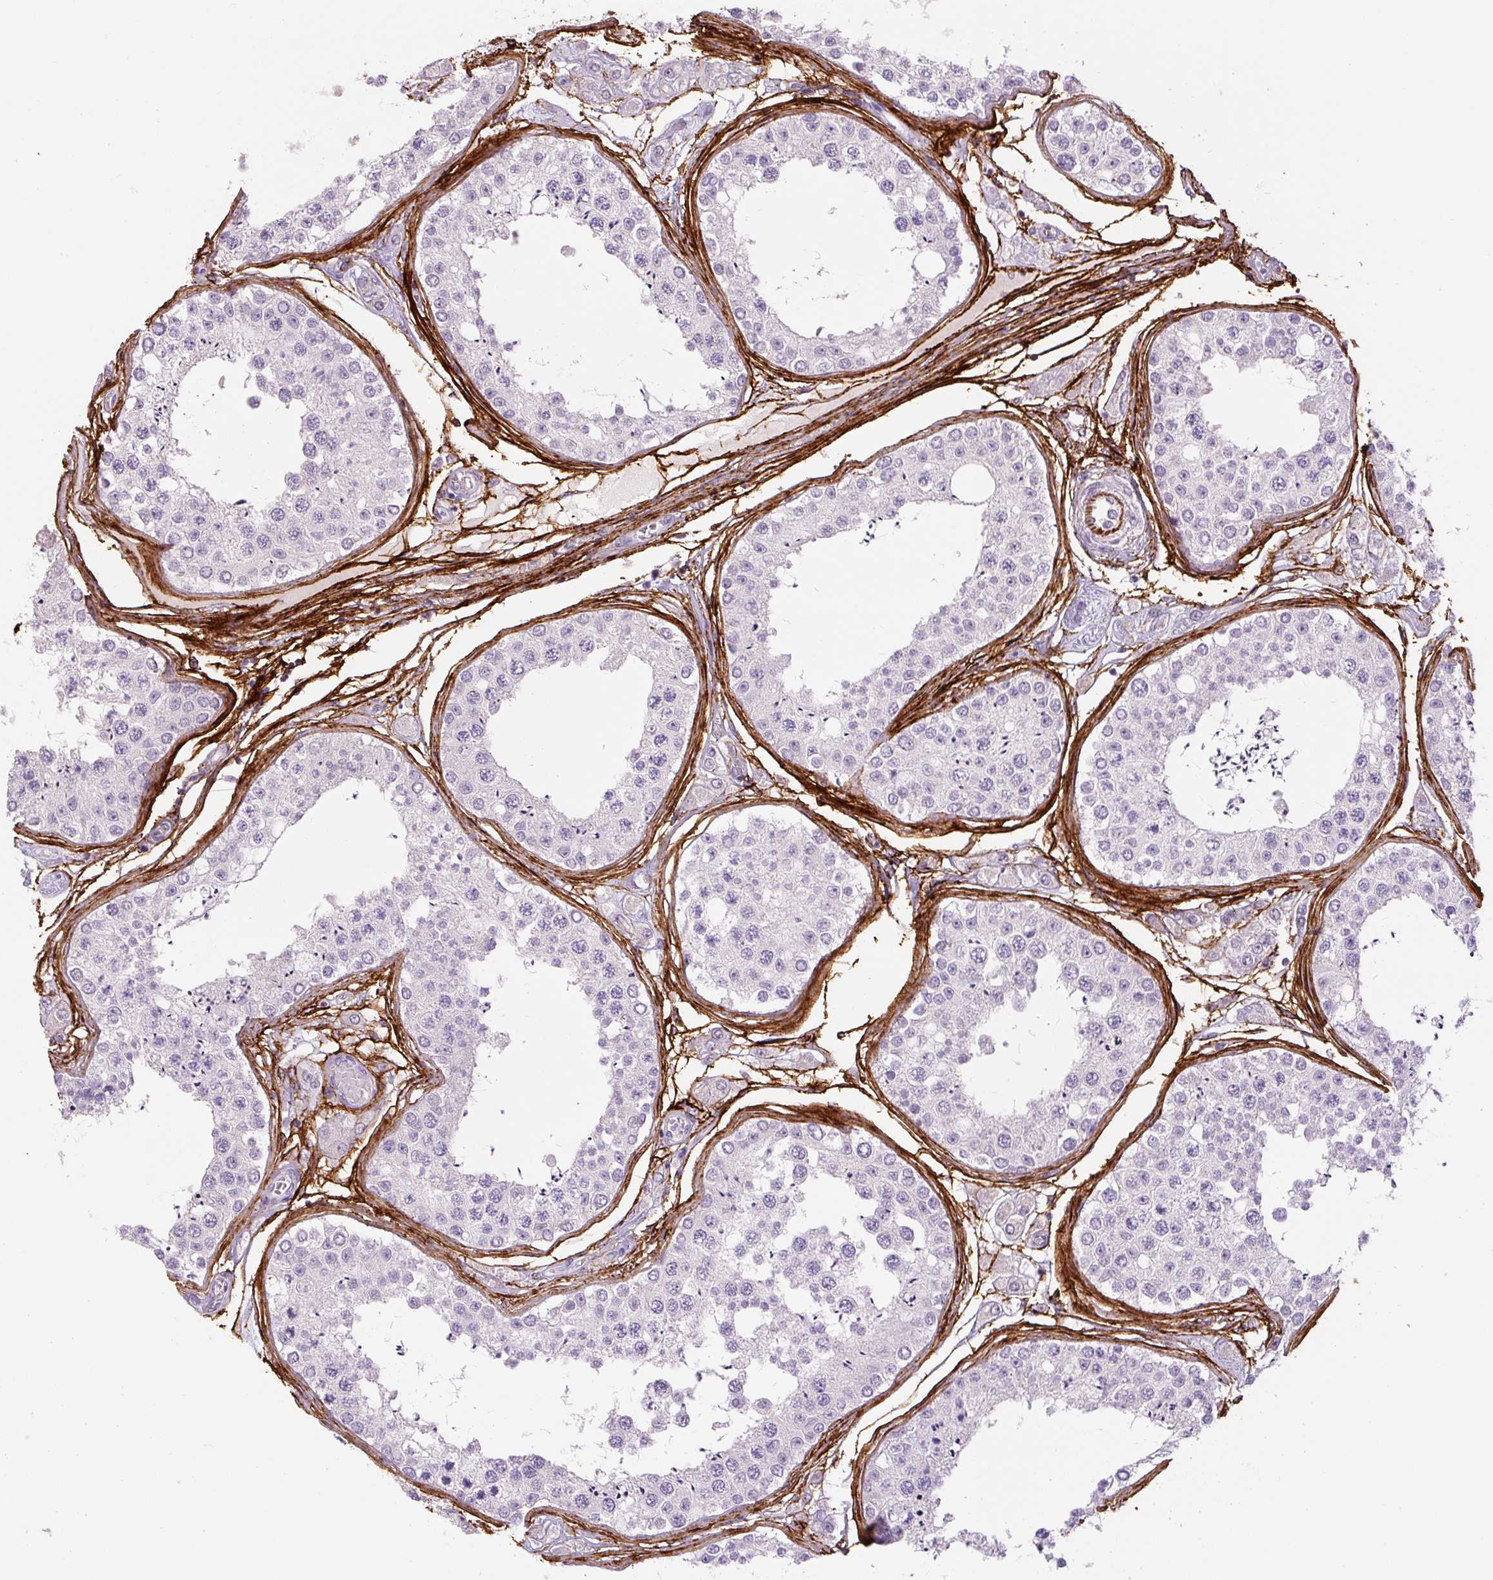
{"staining": {"intensity": "negative", "quantity": "none", "location": "none"}, "tissue": "testis", "cell_type": "Cells in seminiferous ducts", "image_type": "normal", "snomed": [{"axis": "morphology", "description": "Normal tissue, NOS"}, {"axis": "topography", "description": "Testis"}], "caption": "DAB (3,3'-diaminobenzidine) immunohistochemical staining of normal human testis exhibits no significant staining in cells in seminiferous ducts. Brightfield microscopy of immunohistochemistry stained with DAB (3,3'-diaminobenzidine) (brown) and hematoxylin (blue), captured at high magnification.", "gene": "FBN1", "patient": {"sex": "male", "age": 25}}